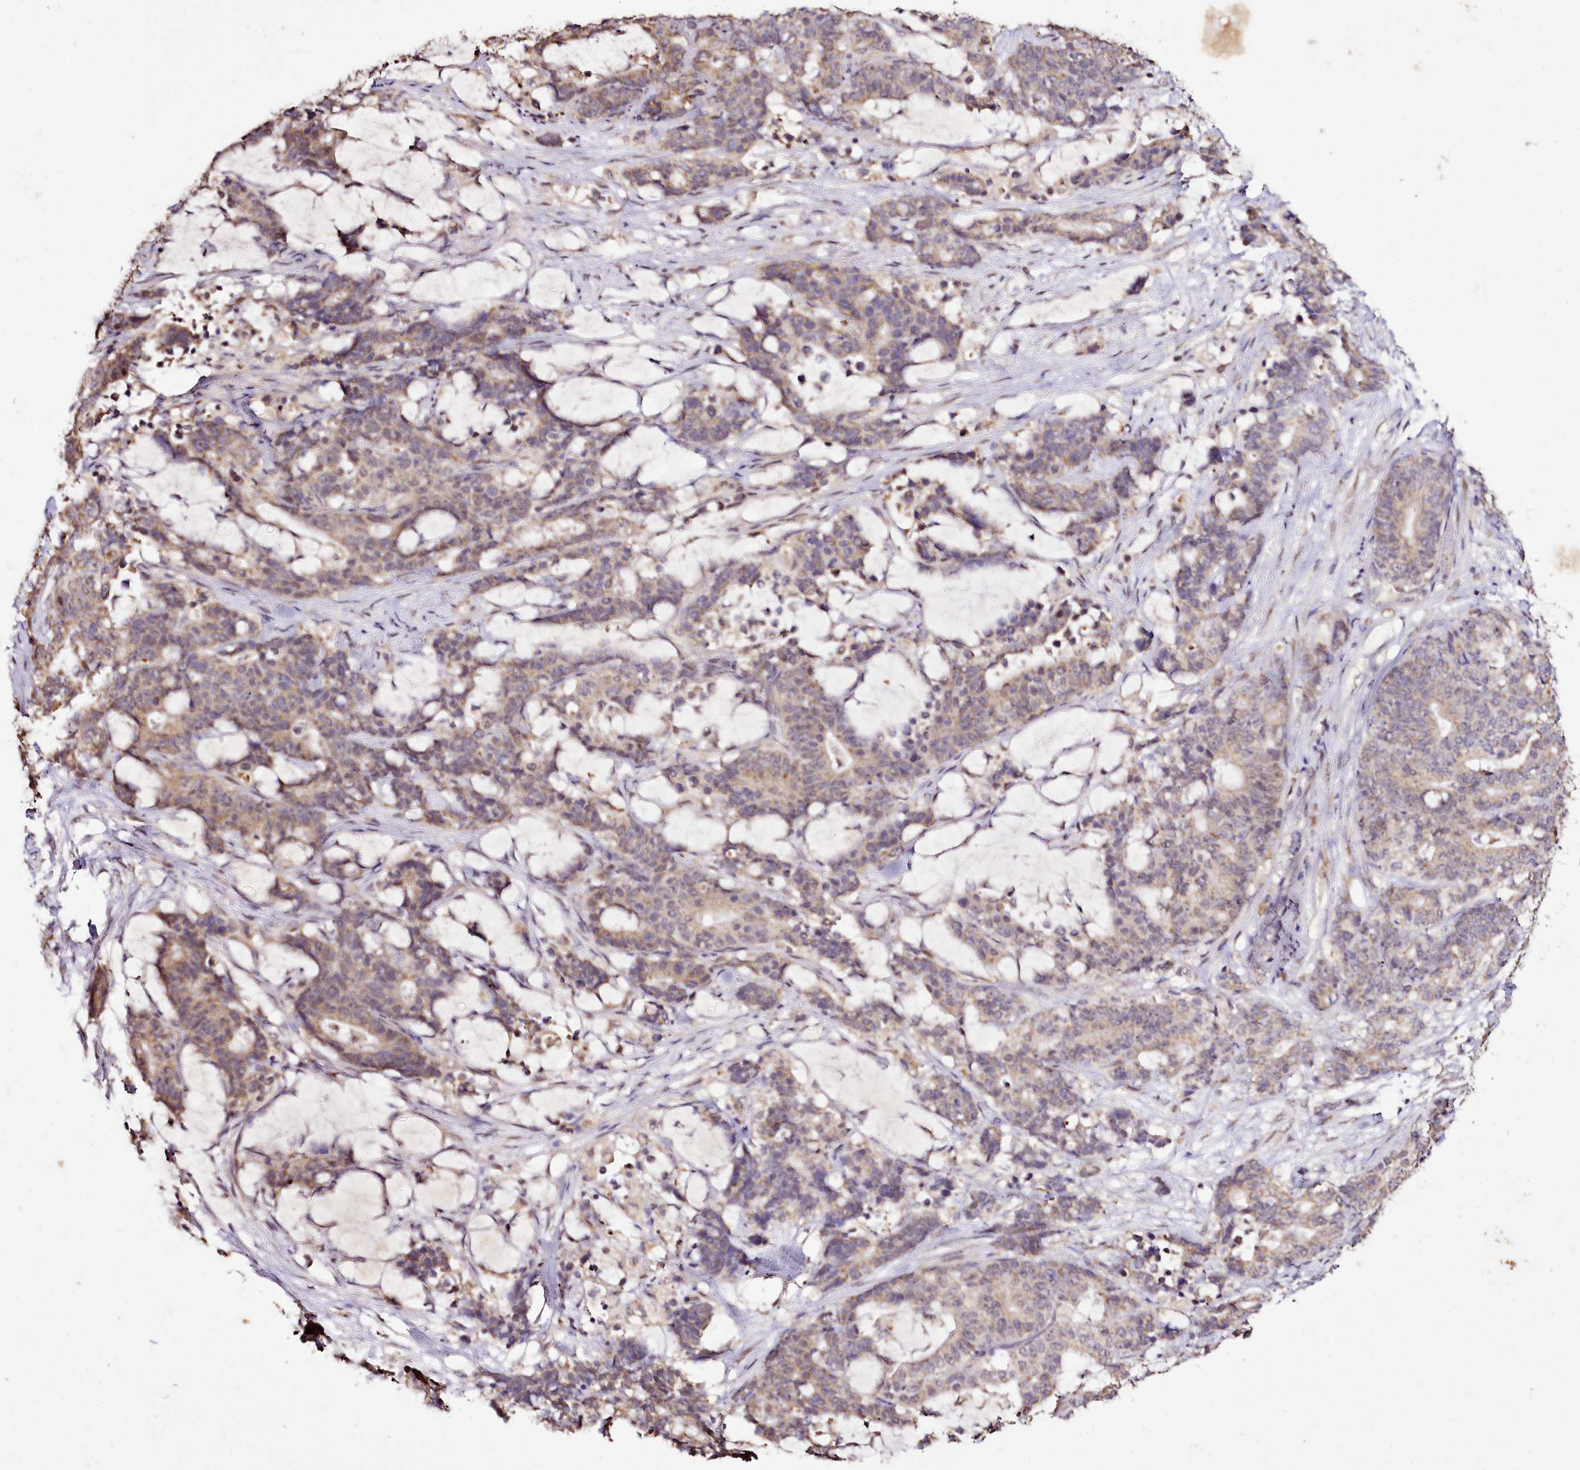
{"staining": {"intensity": "weak", "quantity": "25%-75%", "location": "cytoplasmic/membranous"}, "tissue": "stomach cancer", "cell_type": "Tumor cells", "image_type": "cancer", "snomed": [{"axis": "morphology", "description": "Normal tissue, NOS"}, {"axis": "morphology", "description": "Adenocarcinoma, NOS"}, {"axis": "topography", "description": "Stomach"}], "caption": "An image of human stomach adenocarcinoma stained for a protein demonstrates weak cytoplasmic/membranous brown staining in tumor cells. (DAB (3,3'-diaminobenzidine) IHC, brown staining for protein, blue staining for nuclei).", "gene": "EDIL3", "patient": {"sex": "female", "age": 64}}